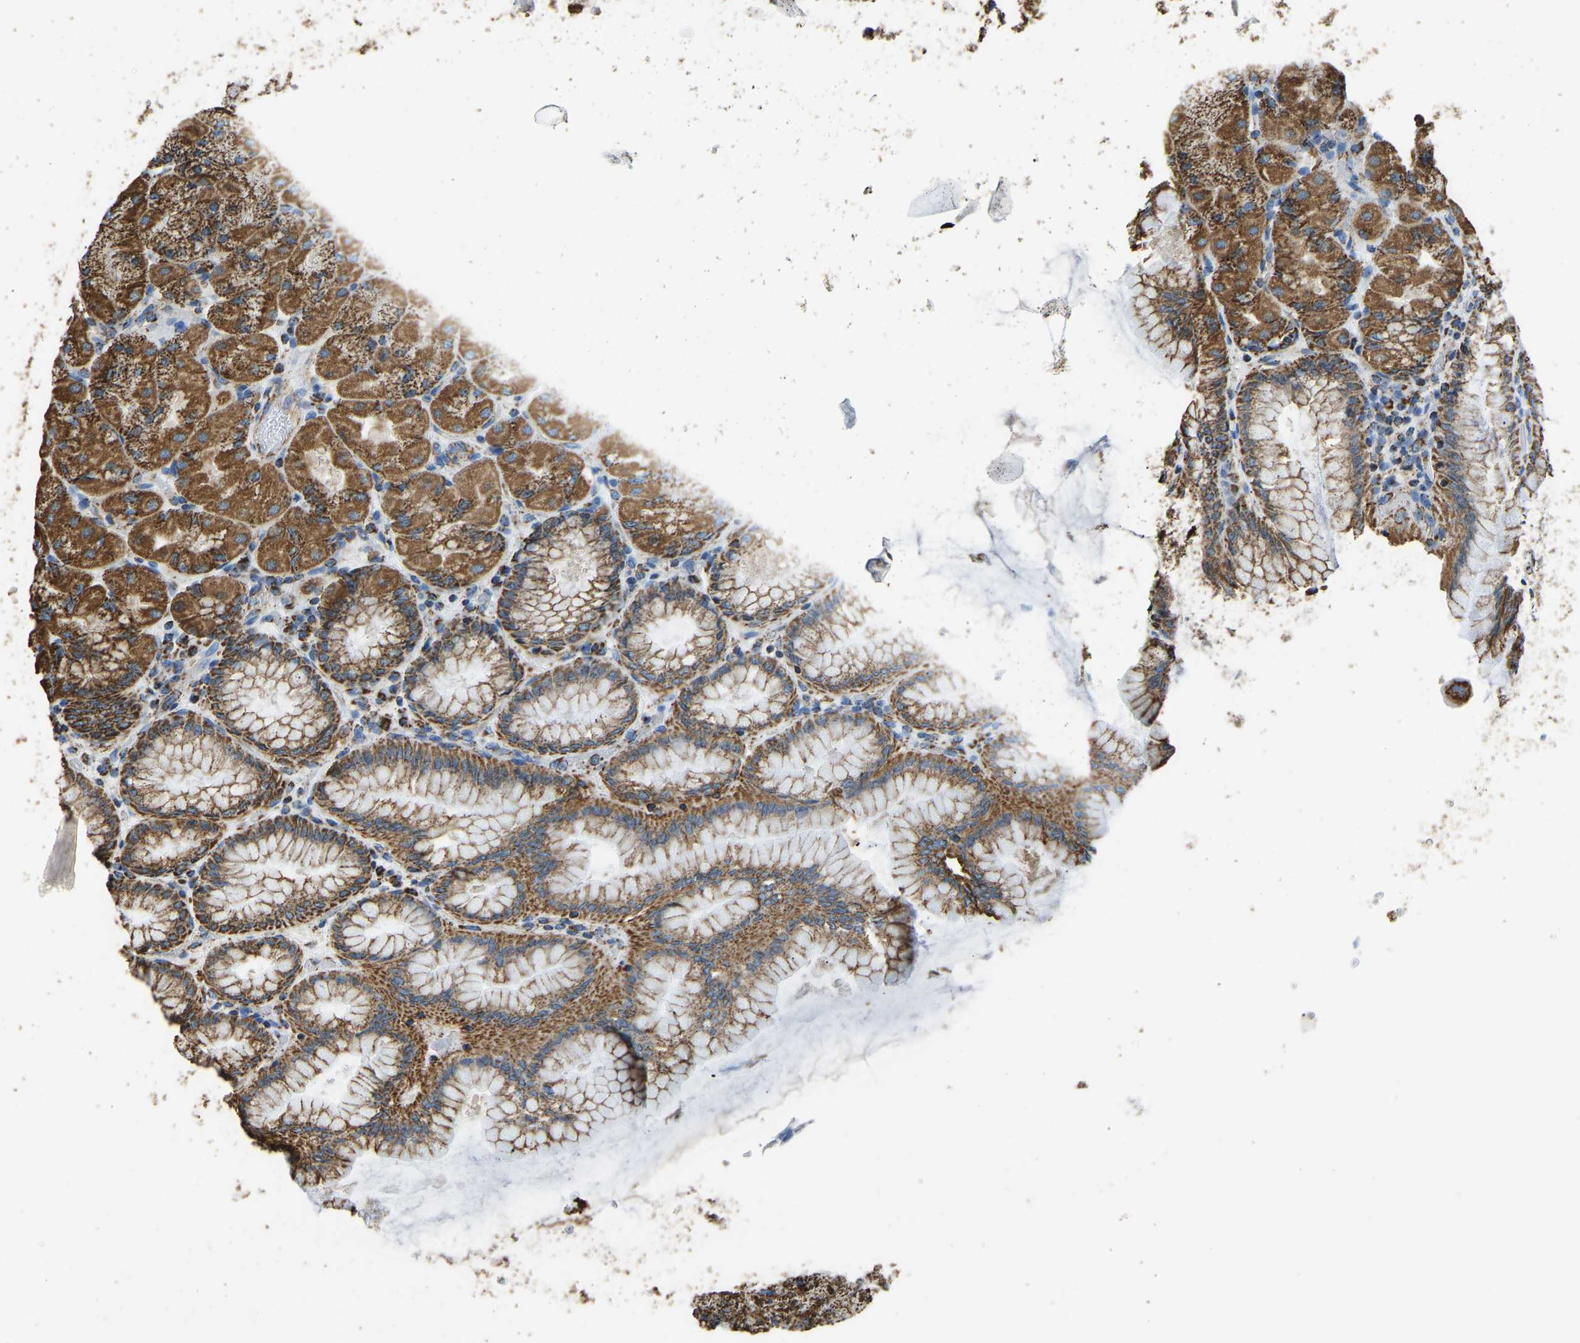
{"staining": {"intensity": "moderate", "quantity": ">75%", "location": "cytoplasmic/membranous"}, "tissue": "stomach", "cell_type": "Glandular cells", "image_type": "normal", "snomed": [{"axis": "morphology", "description": "Normal tissue, NOS"}, {"axis": "topography", "description": "Stomach, upper"}], "caption": "An image of stomach stained for a protein displays moderate cytoplasmic/membranous brown staining in glandular cells. The staining was performed using DAB (3,3'-diaminobenzidine), with brown indicating positive protein expression. Nuclei are stained blue with hematoxylin.", "gene": "IRX6", "patient": {"sex": "female", "age": 56}}